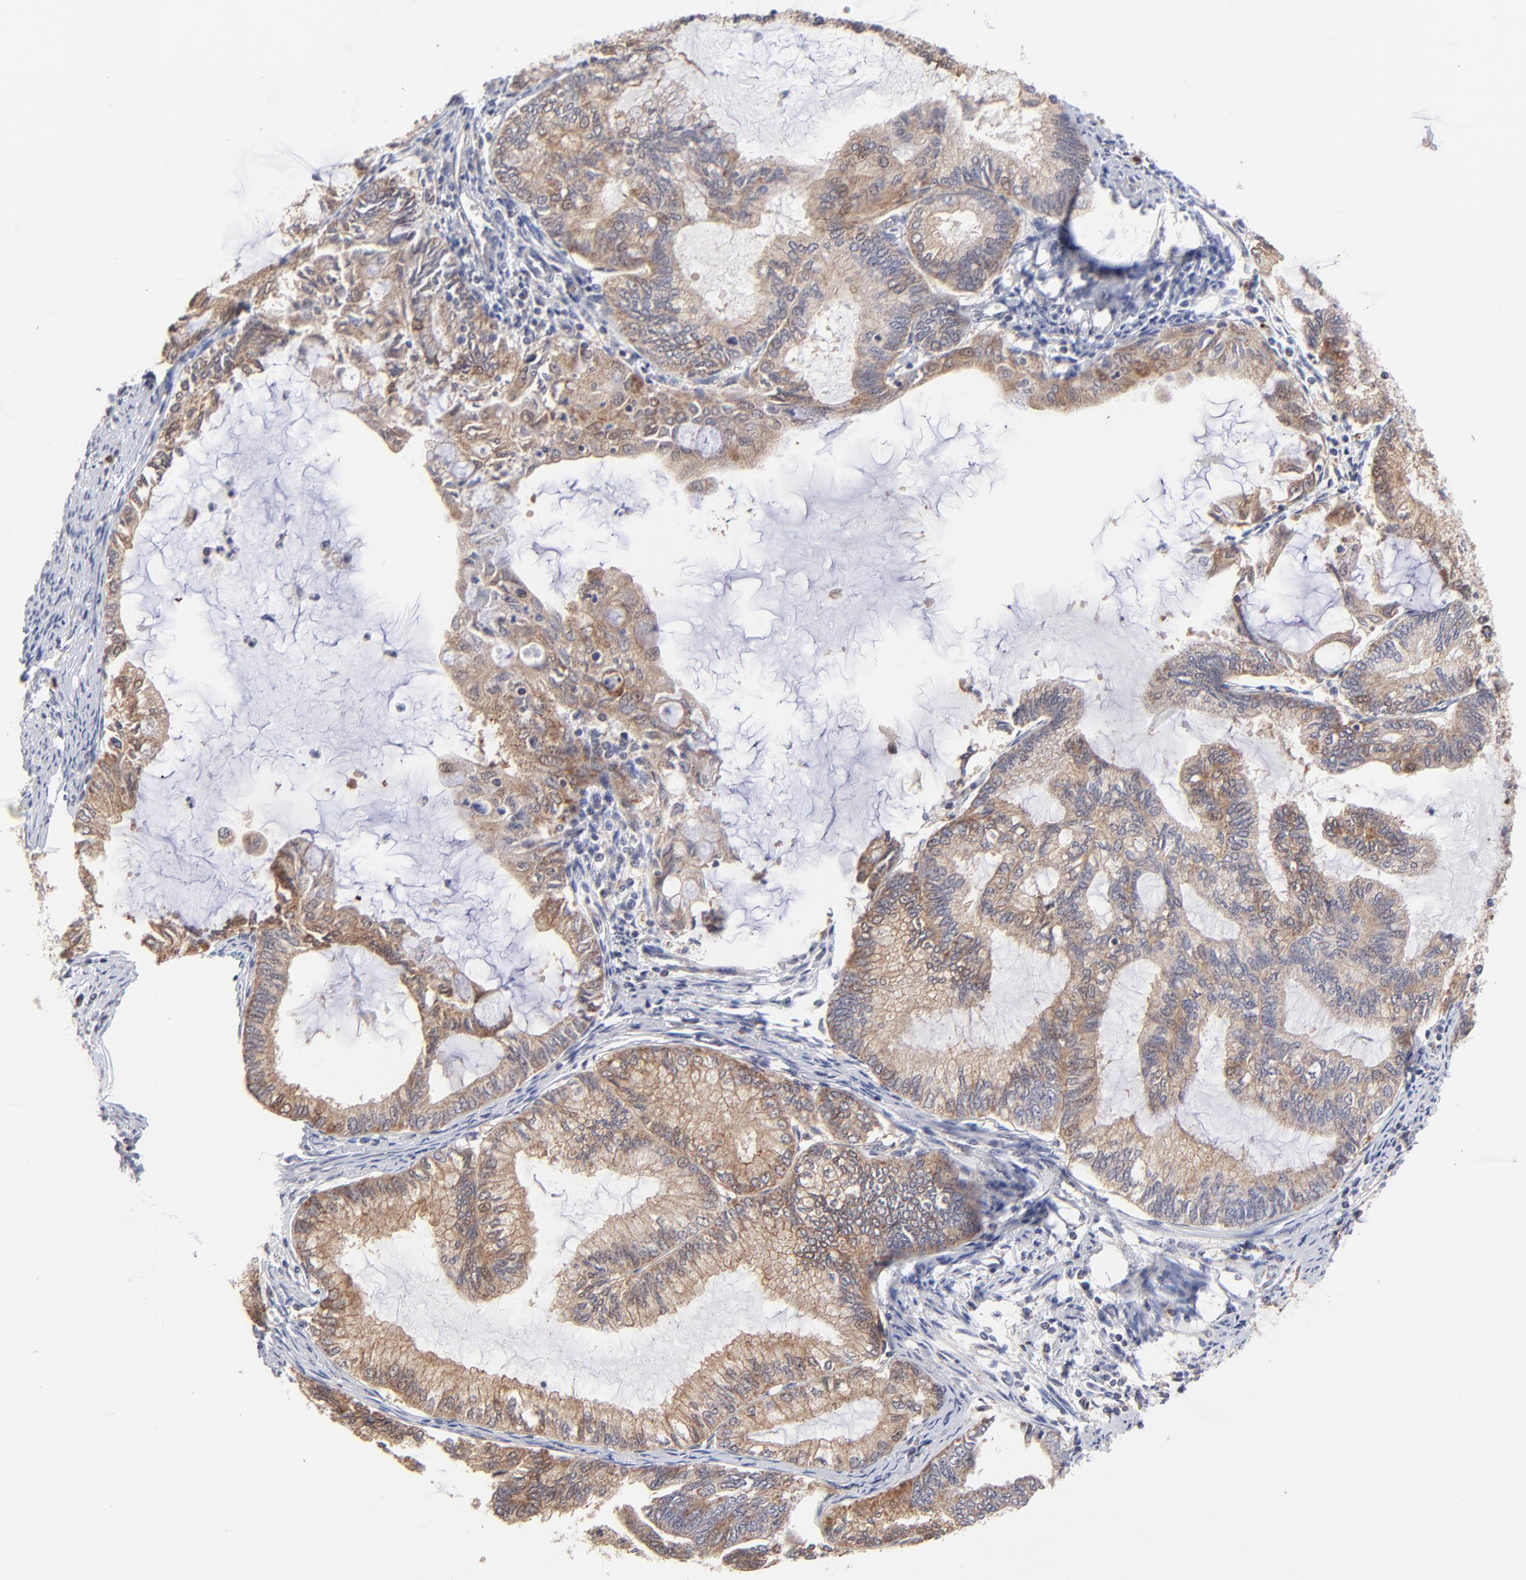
{"staining": {"intensity": "moderate", "quantity": ">75%", "location": "cytoplasmic/membranous"}, "tissue": "endometrial cancer", "cell_type": "Tumor cells", "image_type": "cancer", "snomed": [{"axis": "morphology", "description": "Adenocarcinoma, NOS"}, {"axis": "topography", "description": "Endometrium"}], "caption": "Endometrial cancer stained with DAB (3,3'-diaminobenzidine) immunohistochemistry reveals medium levels of moderate cytoplasmic/membranous positivity in about >75% of tumor cells.", "gene": "FBXL12", "patient": {"sex": "female", "age": 86}}